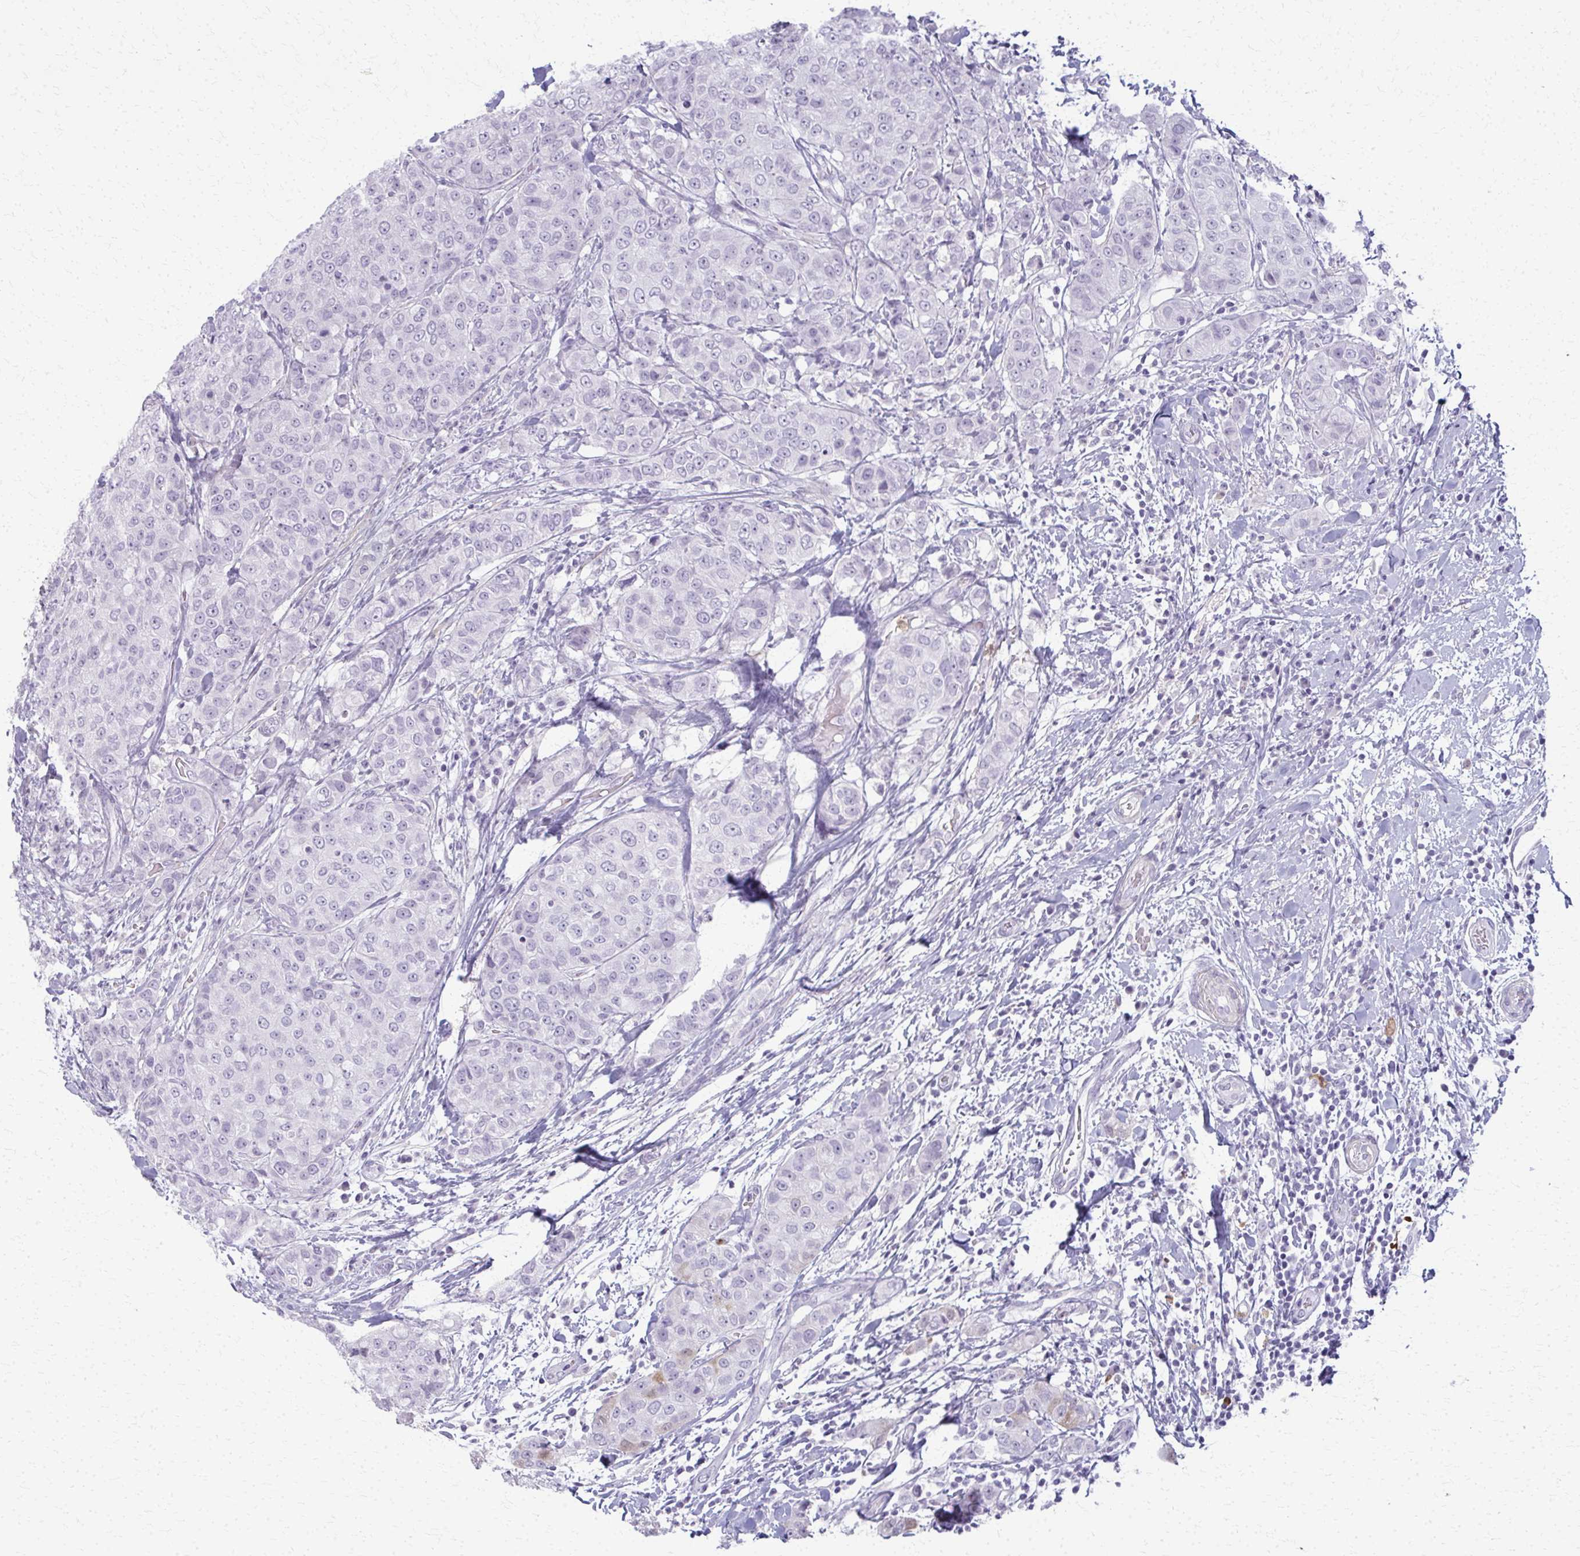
{"staining": {"intensity": "moderate", "quantity": "<25%", "location": "cytoplasmic/membranous"}, "tissue": "breast cancer", "cell_type": "Tumor cells", "image_type": "cancer", "snomed": [{"axis": "morphology", "description": "Duct carcinoma"}, {"axis": "topography", "description": "Breast"}], "caption": "Human breast invasive ductal carcinoma stained with a brown dye displays moderate cytoplasmic/membranous positive expression in about <25% of tumor cells.", "gene": "CA3", "patient": {"sex": "female", "age": 27}}